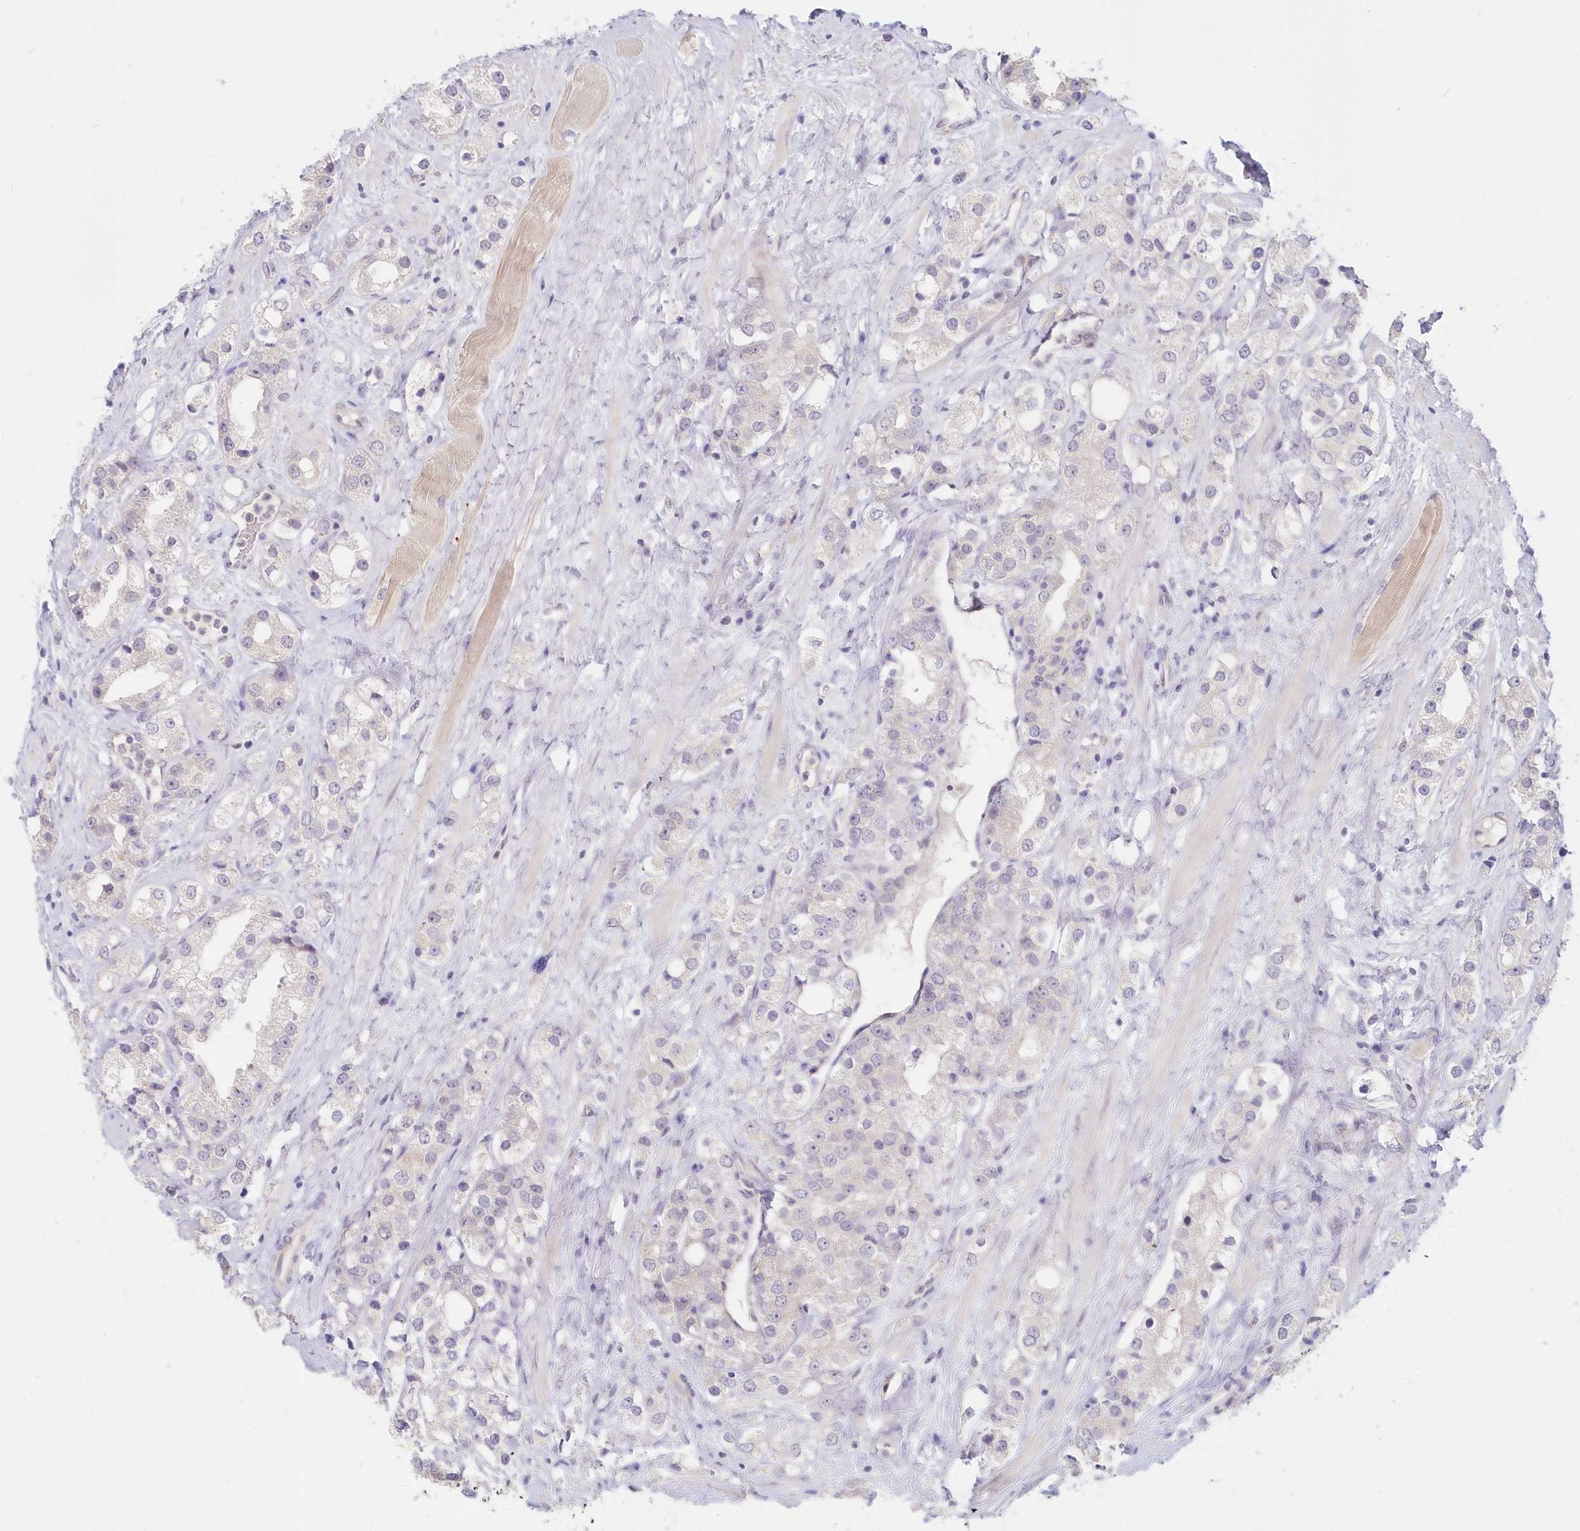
{"staining": {"intensity": "negative", "quantity": "none", "location": "none"}, "tissue": "prostate cancer", "cell_type": "Tumor cells", "image_type": "cancer", "snomed": [{"axis": "morphology", "description": "Adenocarcinoma, NOS"}, {"axis": "topography", "description": "Prostate"}], "caption": "The immunohistochemistry photomicrograph has no significant staining in tumor cells of prostate adenocarcinoma tissue.", "gene": "KATNA1", "patient": {"sex": "male", "age": 79}}